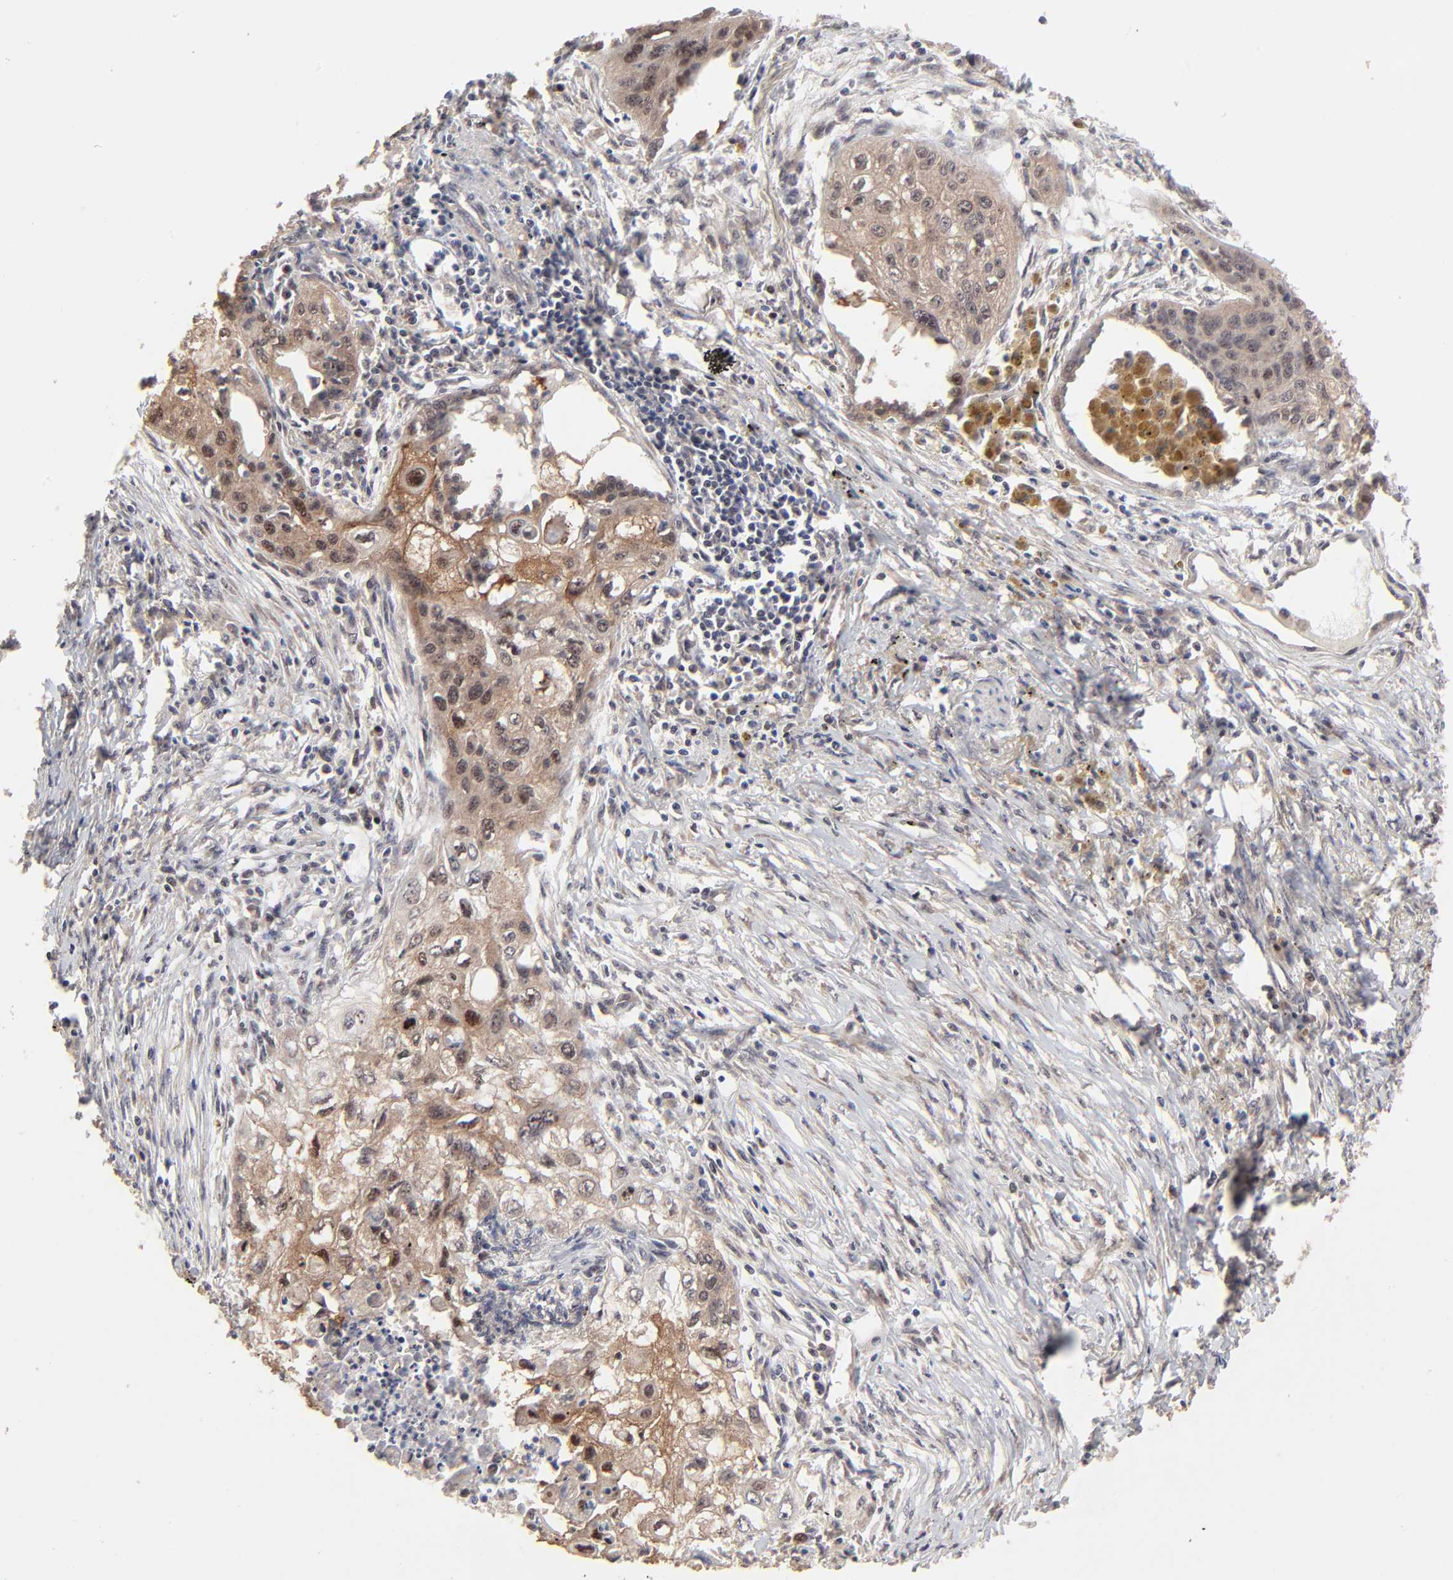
{"staining": {"intensity": "moderate", "quantity": ">75%", "location": "cytoplasmic/membranous,nuclear"}, "tissue": "lung cancer", "cell_type": "Tumor cells", "image_type": "cancer", "snomed": [{"axis": "morphology", "description": "Squamous cell carcinoma, NOS"}, {"axis": "topography", "description": "Lung"}], "caption": "This is a micrograph of IHC staining of lung cancer, which shows moderate expression in the cytoplasmic/membranous and nuclear of tumor cells.", "gene": "FRMD8", "patient": {"sex": "male", "age": 71}}